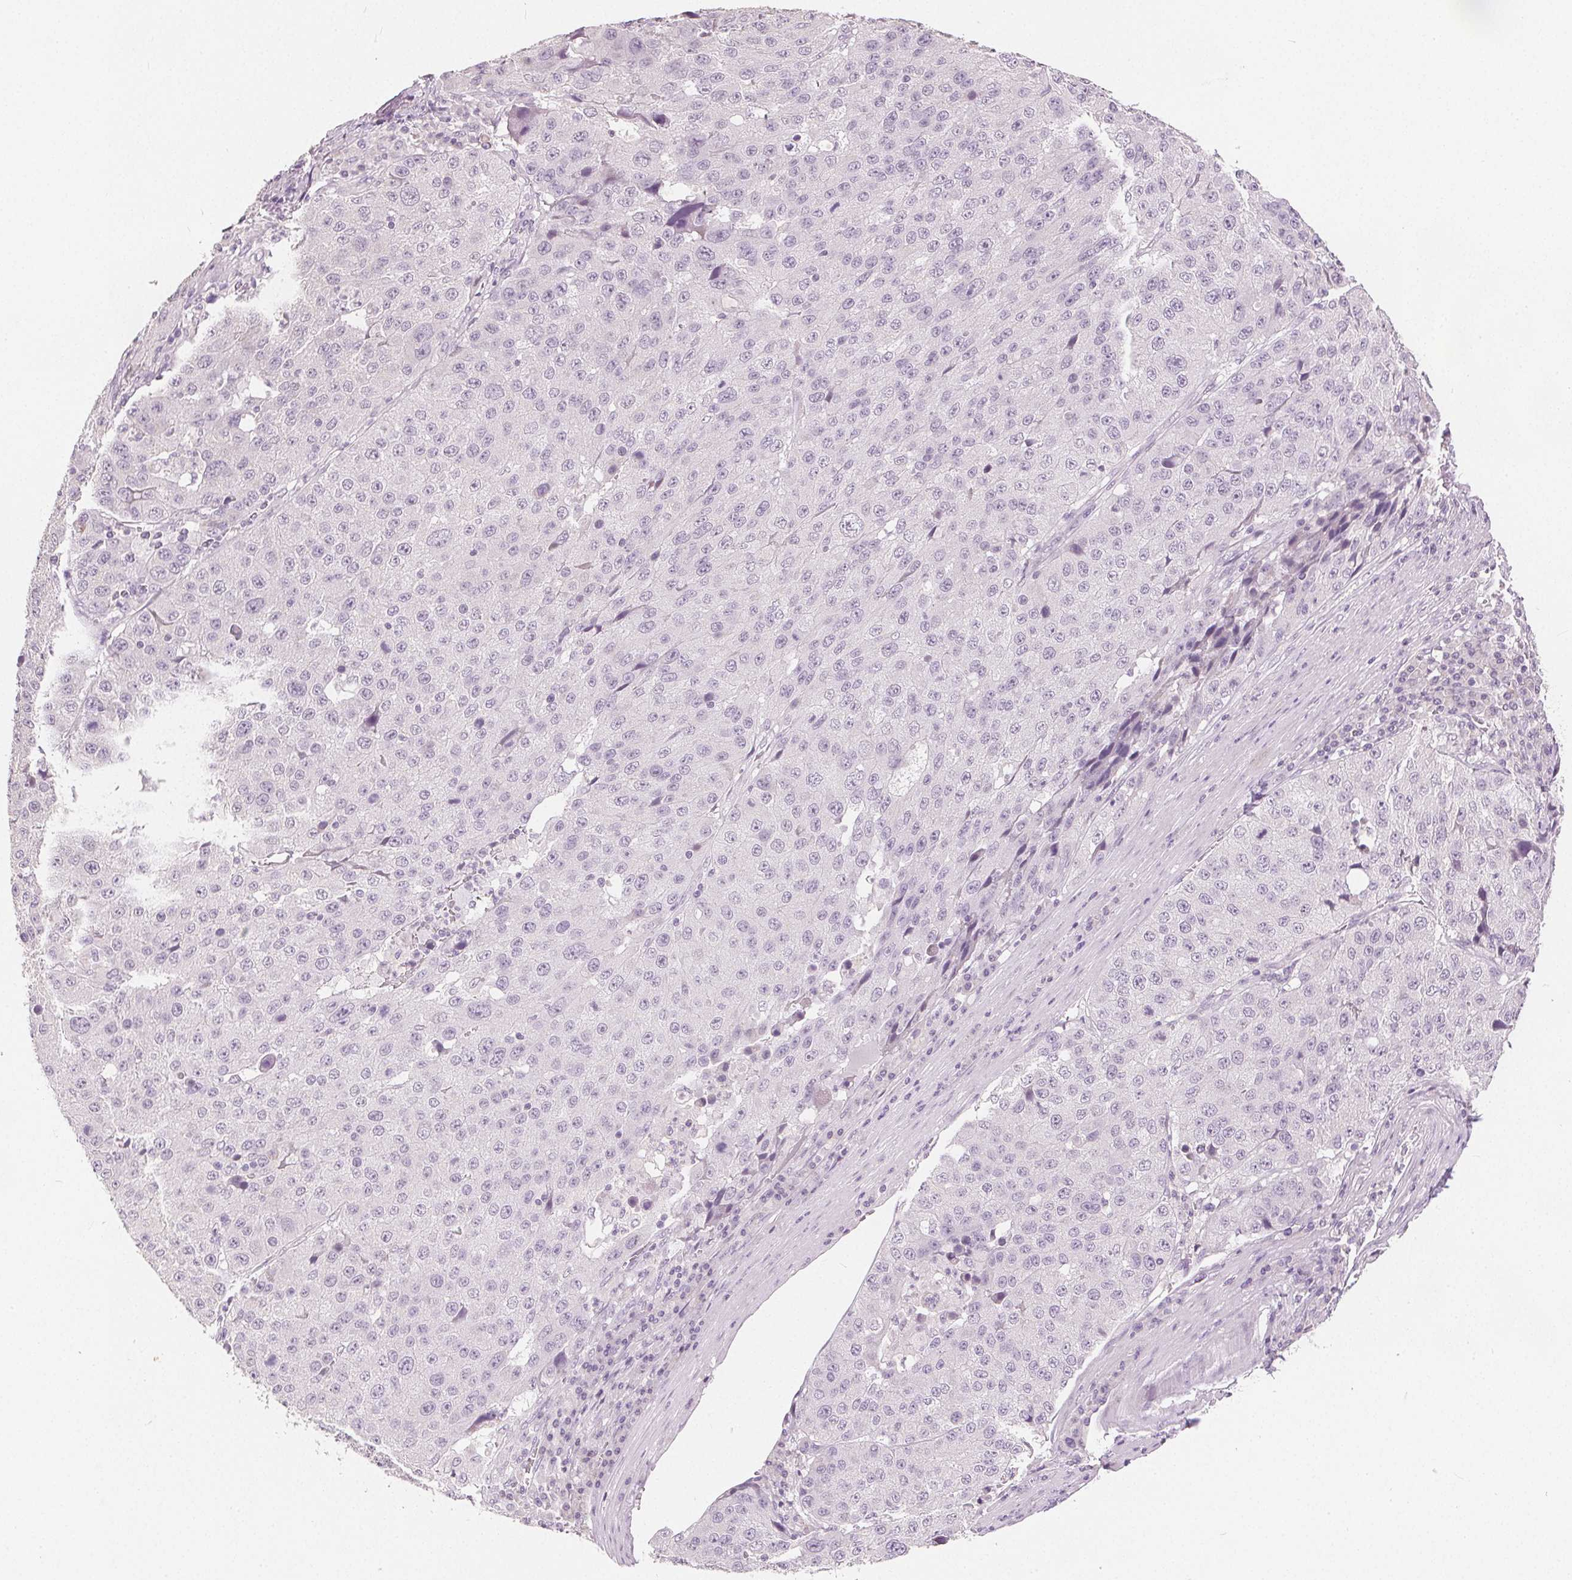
{"staining": {"intensity": "negative", "quantity": "none", "location": "none"}, "tissue": "stomach cancer", "cell_type": "Tumor cells", "image_type": "cancer", "snomed": [{"axis": "morphology", "description": "Adenocarcinoma, NOS"}, {"axis": "topography", "description": "Stomach"}], "caption": "IHC of stomach adenocarcinoma shows no staining in tumor cells. (Stains: DAB immunohistochemistry with hematoxylin counter stain, Microscopy: brightfield microscopy at high magnification).", "gene": "CA12", "patient": {"sex": "male", "age": 71}}